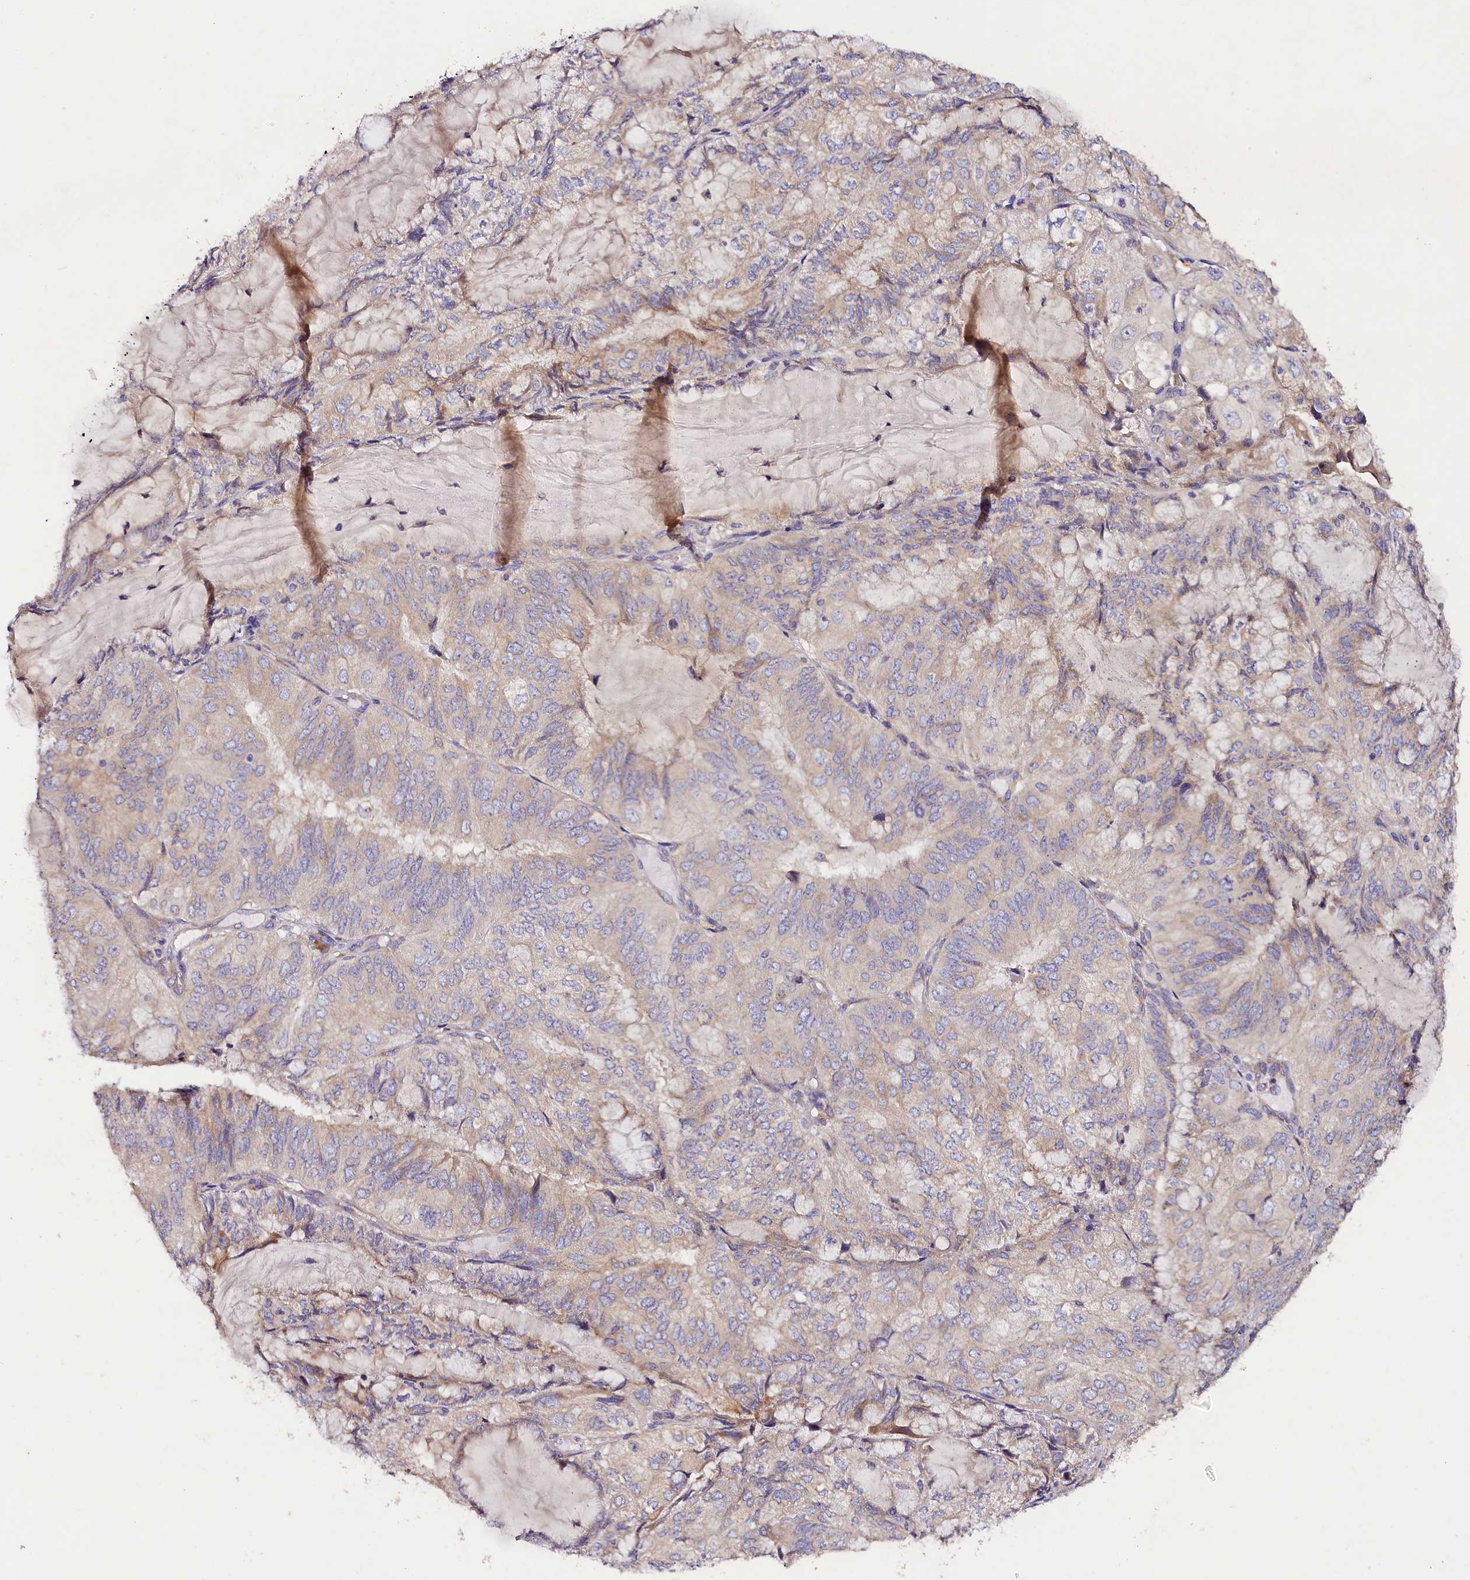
{"staining": {"intensity": "weak", "quantity": "<25%", "location": "cytoplasmic/membranous"}, "tissue": "endometrial cancer", "cell_type": "Tumor cells", "image_type": "cancer", "snomed": [{"axis": "morphology", "description": "Adenocarcinoma, NOS"}, {"axis": "topography", "description": "Endometrium"}], "caption": "Protein analysis of endometrial cancer reveals no significant expression in tumor cells. (Stains: DAB immunohistochemistry with hematoxylin counter stain, Microscopy: brightfield microscopy at high magnification).", "gene": "ST7L", "patient": {"sex": "female", "age": 81}}